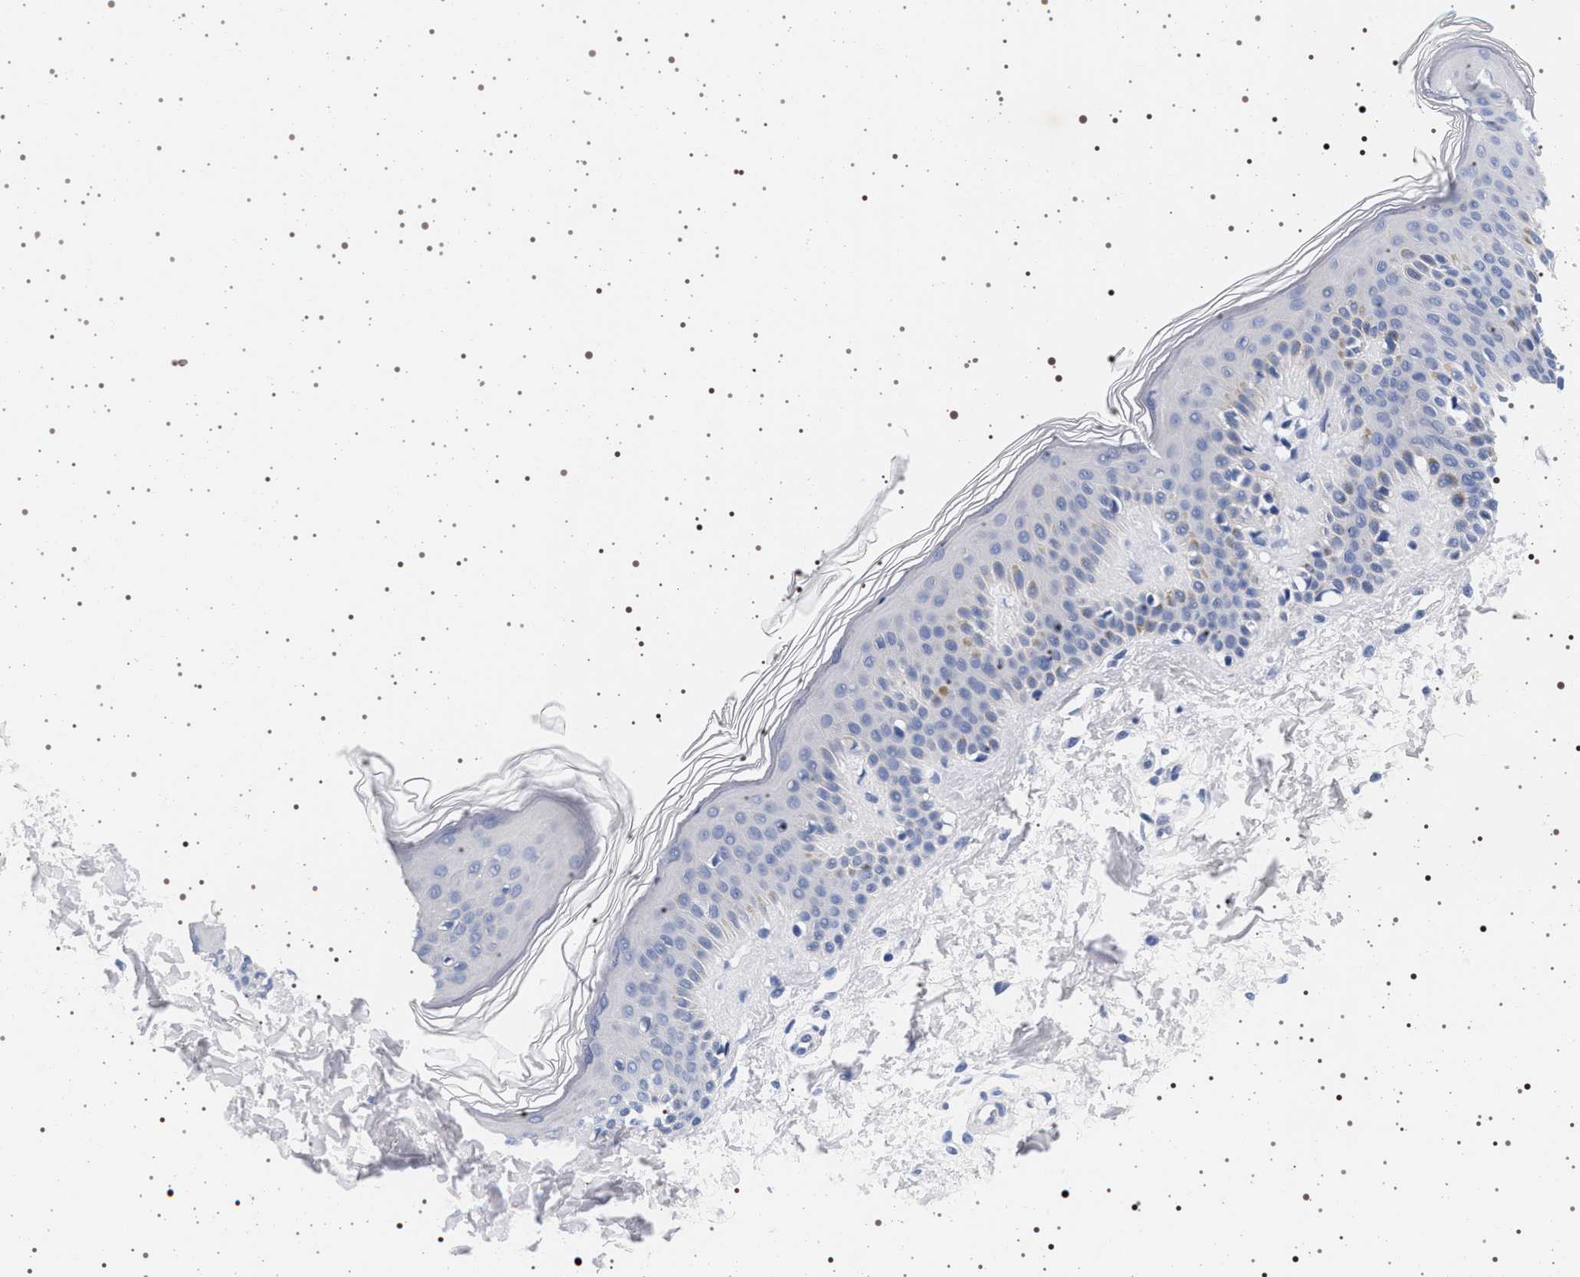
{"staining": {"intensity": "negative", "quantity": "none", "location": "none"}, "tissue": "skin", "cell_type": "Fibroblasts", "image_type": "normal", "snomed": [{"axis": "morphology", "description": "Normal tissue, NOS"}, {"axis": "topography", "description": "Skin"}], "caption": "This is an IHC histopathology image of benign human skin. There is no staining in fibroblasts.", "gene": "MAPK10", "patient": {"sex": "male", "age": 16}}